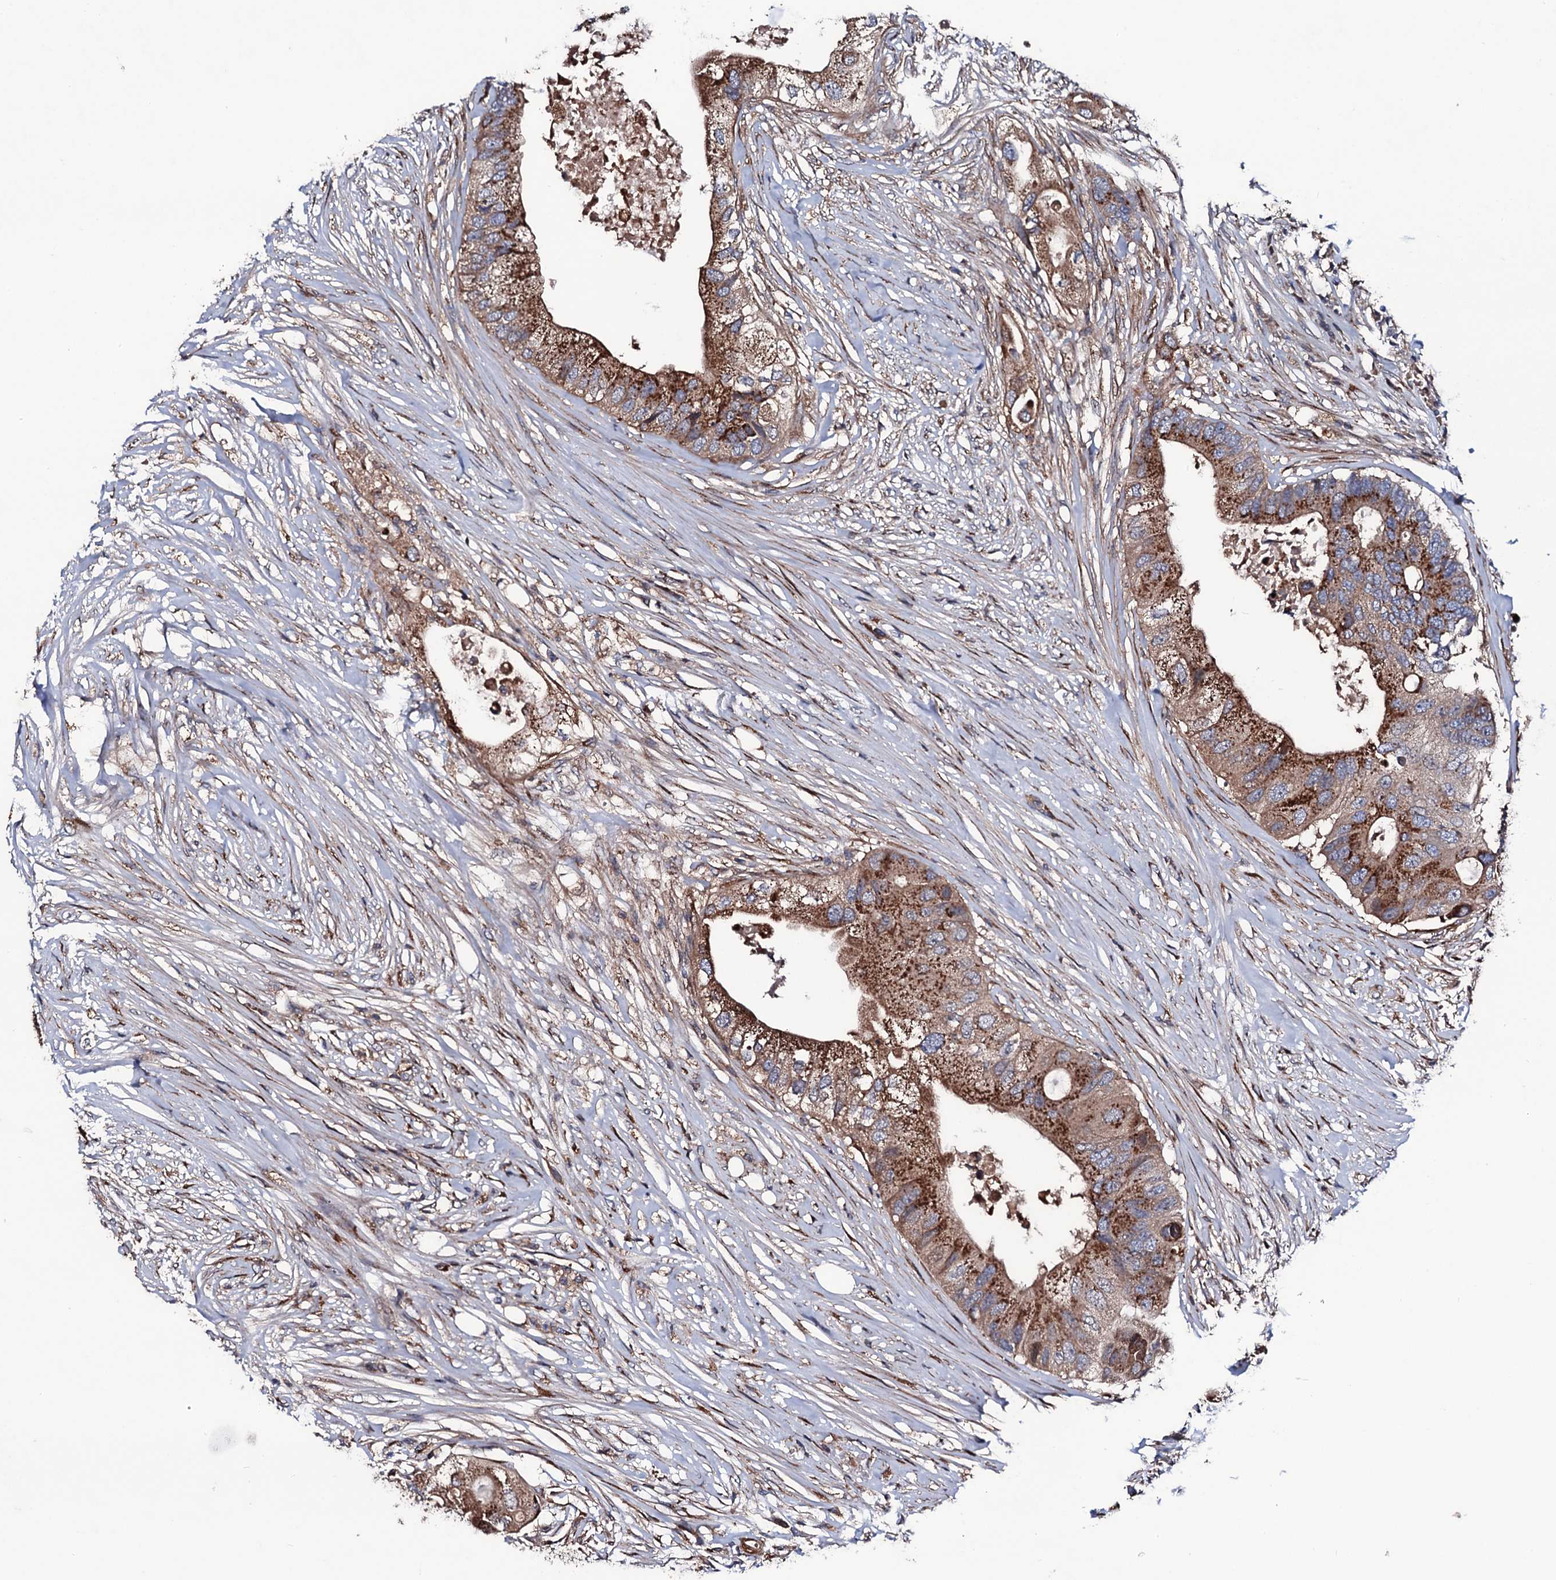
{"staining": {"intensity": "moderate", "quantity": ">75%", "location": "cytoplasmic/membranous"}, "tissue": "colorectal cancer", "cell_type": "Tumor cells", "image_type": "cancer", "snomed": [{"axis": "morphology", "description": "Adenocarcinoma, NOS"}, {"axis": "topography", "description": "Colon"}], "caption": "The histopathology image exhibits staining of colorectal adenocarcinoma, revealing moderate cytoplasmic/membranous protein positivity (brown color) within tumor cells. The staining was performed using DAB to visualize the protein expression in brown, while the nuclei were stained in blue with hematoxylin (Magnification: 20x).", "gene": "PLET1", "patient": {"sex": "male", "age": 71}}